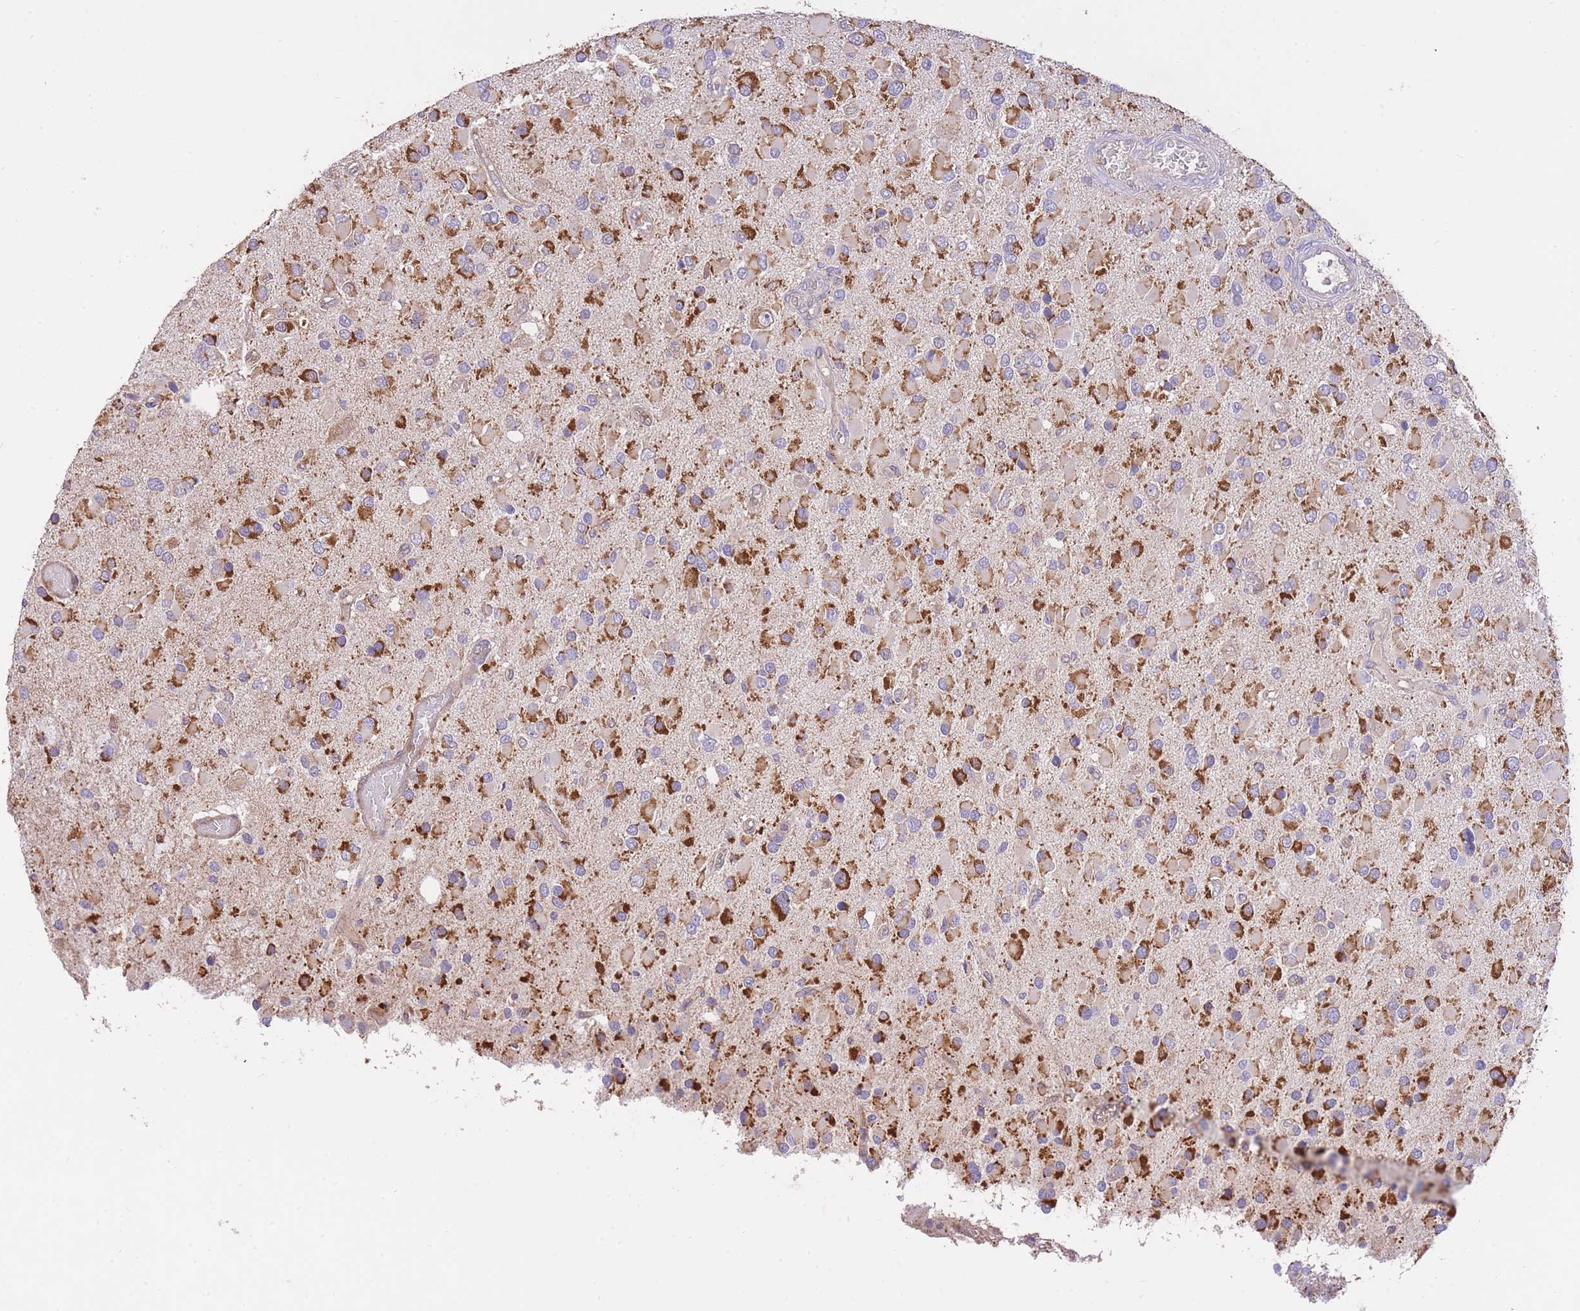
{"staining": {"intensity": "strong", "quantity": ">75%", "location": "cytoplasmic/membranous"}, "tissue": "glioma", "cell_type": "Tumor cells", "image_type": "cancer", "snomed": [{"axis": "morphology", "description": "Glioma, malignant, High grade"}, {"axis": "topography", "description": "Brain"}], "caption": "Human malignant glioma (high-grade) stained for a protein (brown) reveals strong cytoplasmic/membranous positive expression in approximately >75% of tumor cells.", "gene": "PREP", "patient": {"sex": "male", "age": 53}}